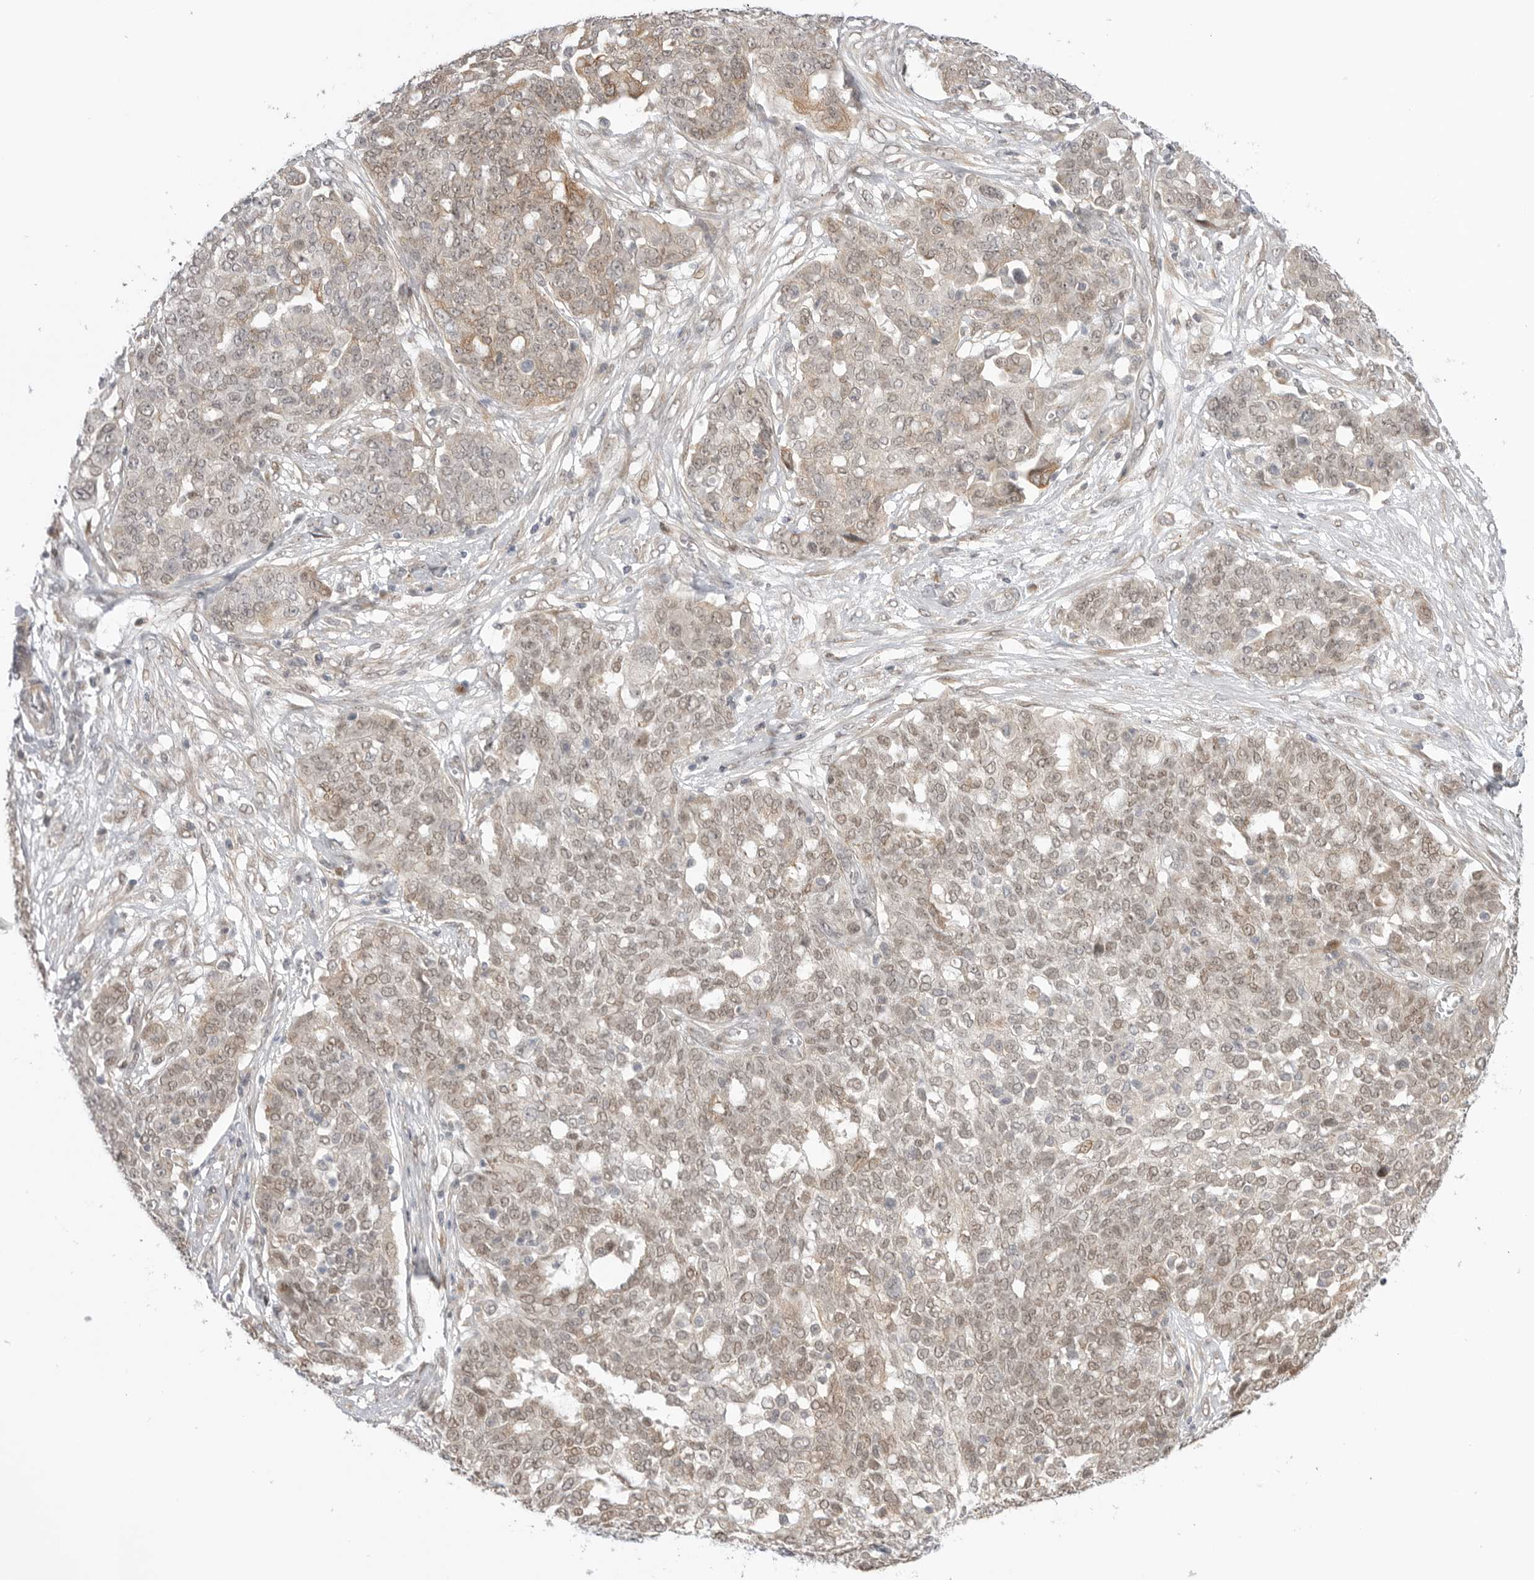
{"staining": {"intensity": "weak", "quantity": ">75%", "location": "cytoplasmic/membranous,nuclear"}, "tissue": "ovarian cancer", "cell_type": "Tumor cells", "image_type": "cancer", "snomed": [{"axis": "morphology", "description": "Cystadenocarcinoma, serous, NOS"}, {"axis": "topography", "description": "Soft tissue"}, {"axis": "topography", "description": "Ovary"}], "caption": "Ovarian cancer stained for a protein shows weak cytoplasmic/membranous and nuclear positivity in tumor cells.", "gene": "GGT6", "patient": {"sex": "female", "age": 57}}